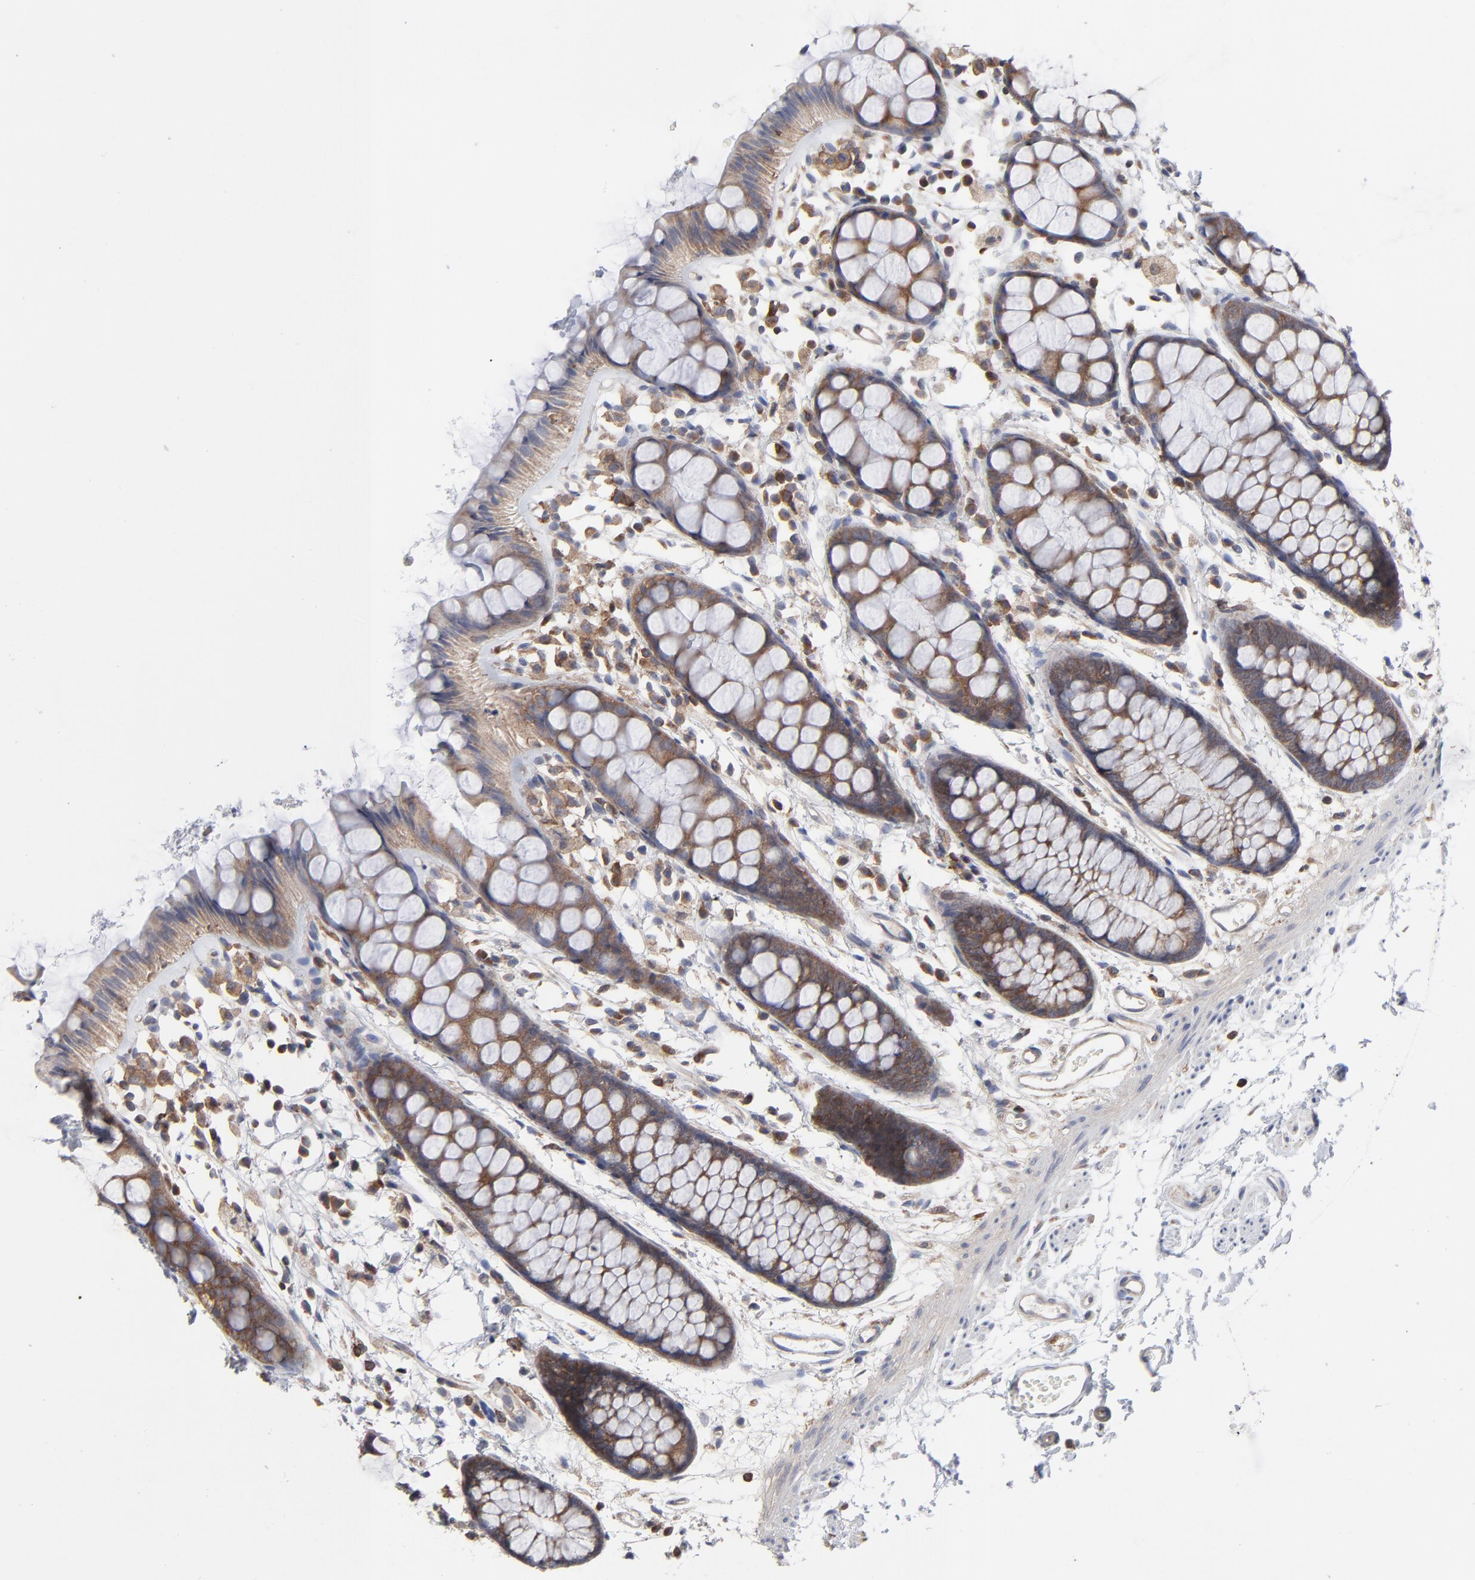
{"staining": {"intensity": "weak", "quantity": ">75%", "location": "cytoplasmic/membranous"}, "tissue": "rectum", "cell_type": "Glandular cells", "image_type": "normal", "snomed": [{"axis": "morphology", "description": "Normal tissue, NOS"}, {"axis": "topography", "description": "Rectum"}], "caption": "IHC of unremarkable rectum shows low levels of weak cytoplasmic/membranous expression in about >75% of glandular cells. (DAB IHC, brown staining for protein, blue staining for nuclei).", "gene": "MAP2K1", "patient": {"sex": "female", "age": 66}}